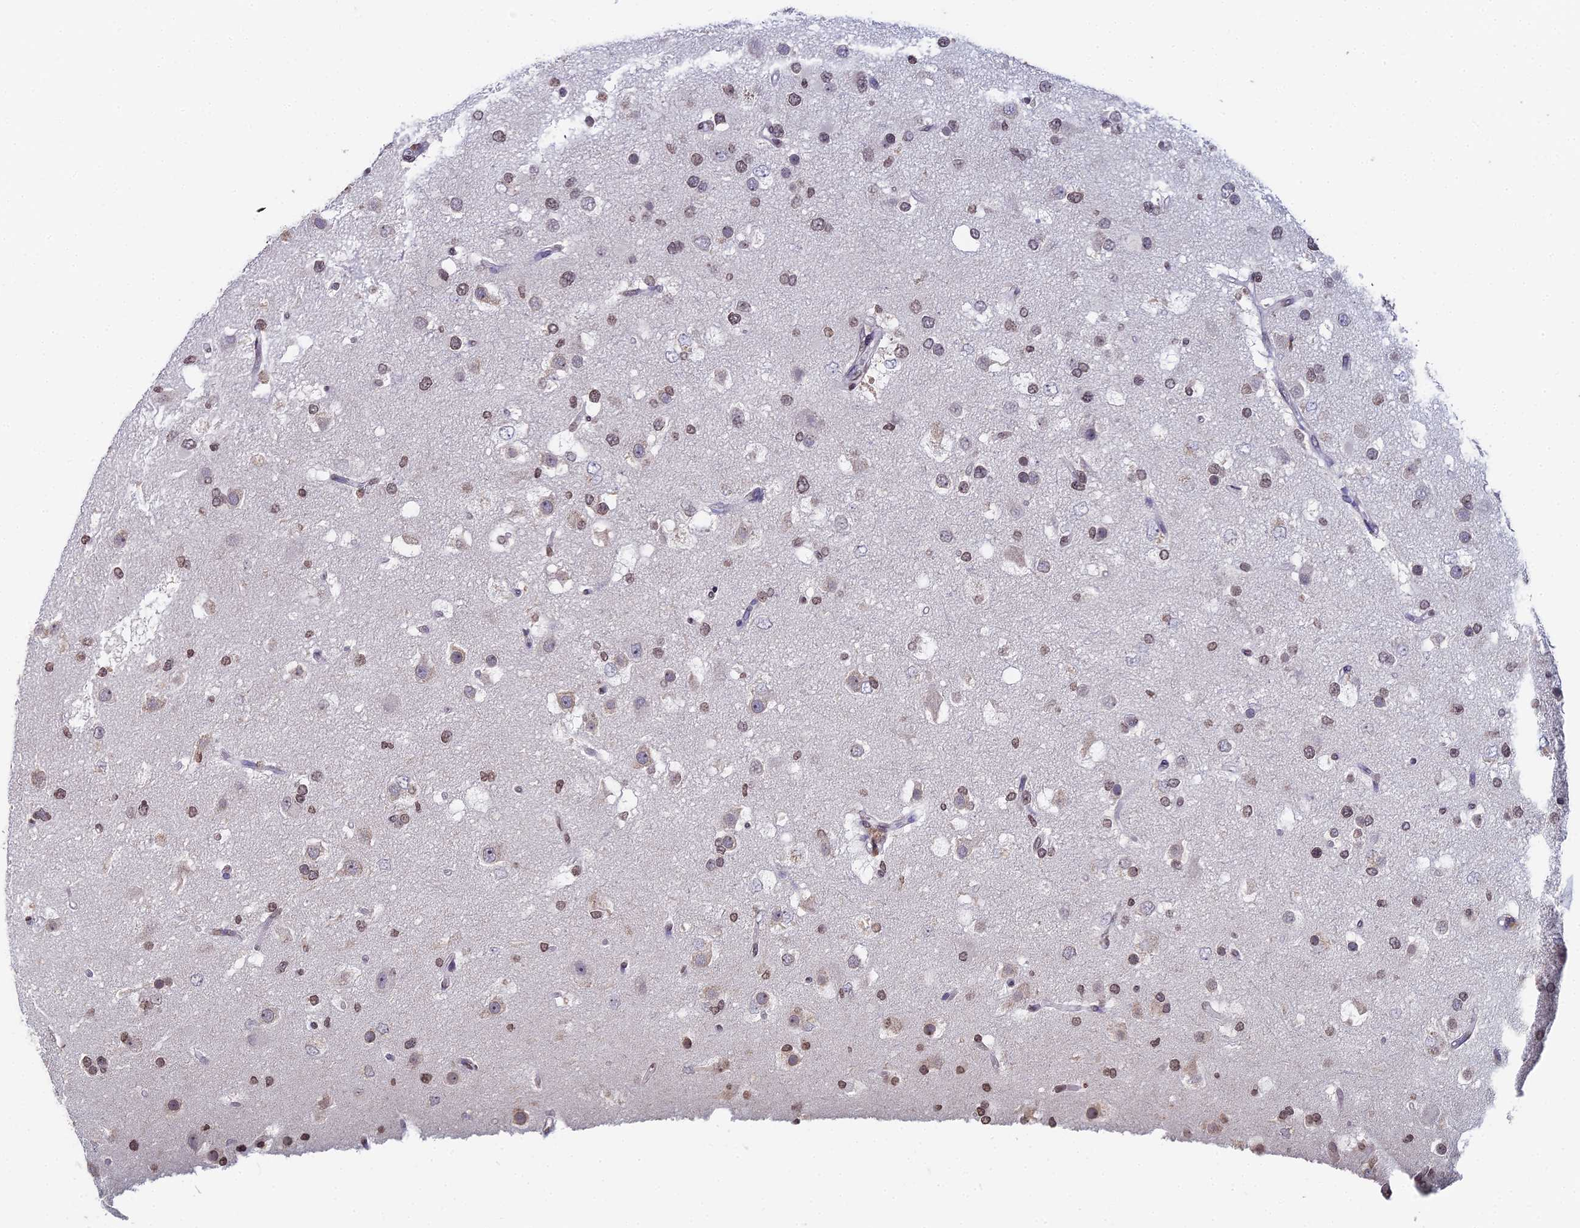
{"staining": {"intensity": "weak", "quantity": ">75%", "location": "nuclear"}, "tissue": "glioma", "cell_type": "Tumor cells", "image_type": "cancer", "snomed": [{"axis": "morphology", "description": "Glioma, malignant, High grade"}, {"axis": "topography", "description": "Brain"}], "caption": "Immunohistochemistry photomicrograph of malignant glioma (high-grade) stained for a protein (brown), which shows low levels of weak nuclear positivity in approximately >75% of tumor cells.", "gene": "PRR22", "patient": {"sex": "male", "age": 53}}